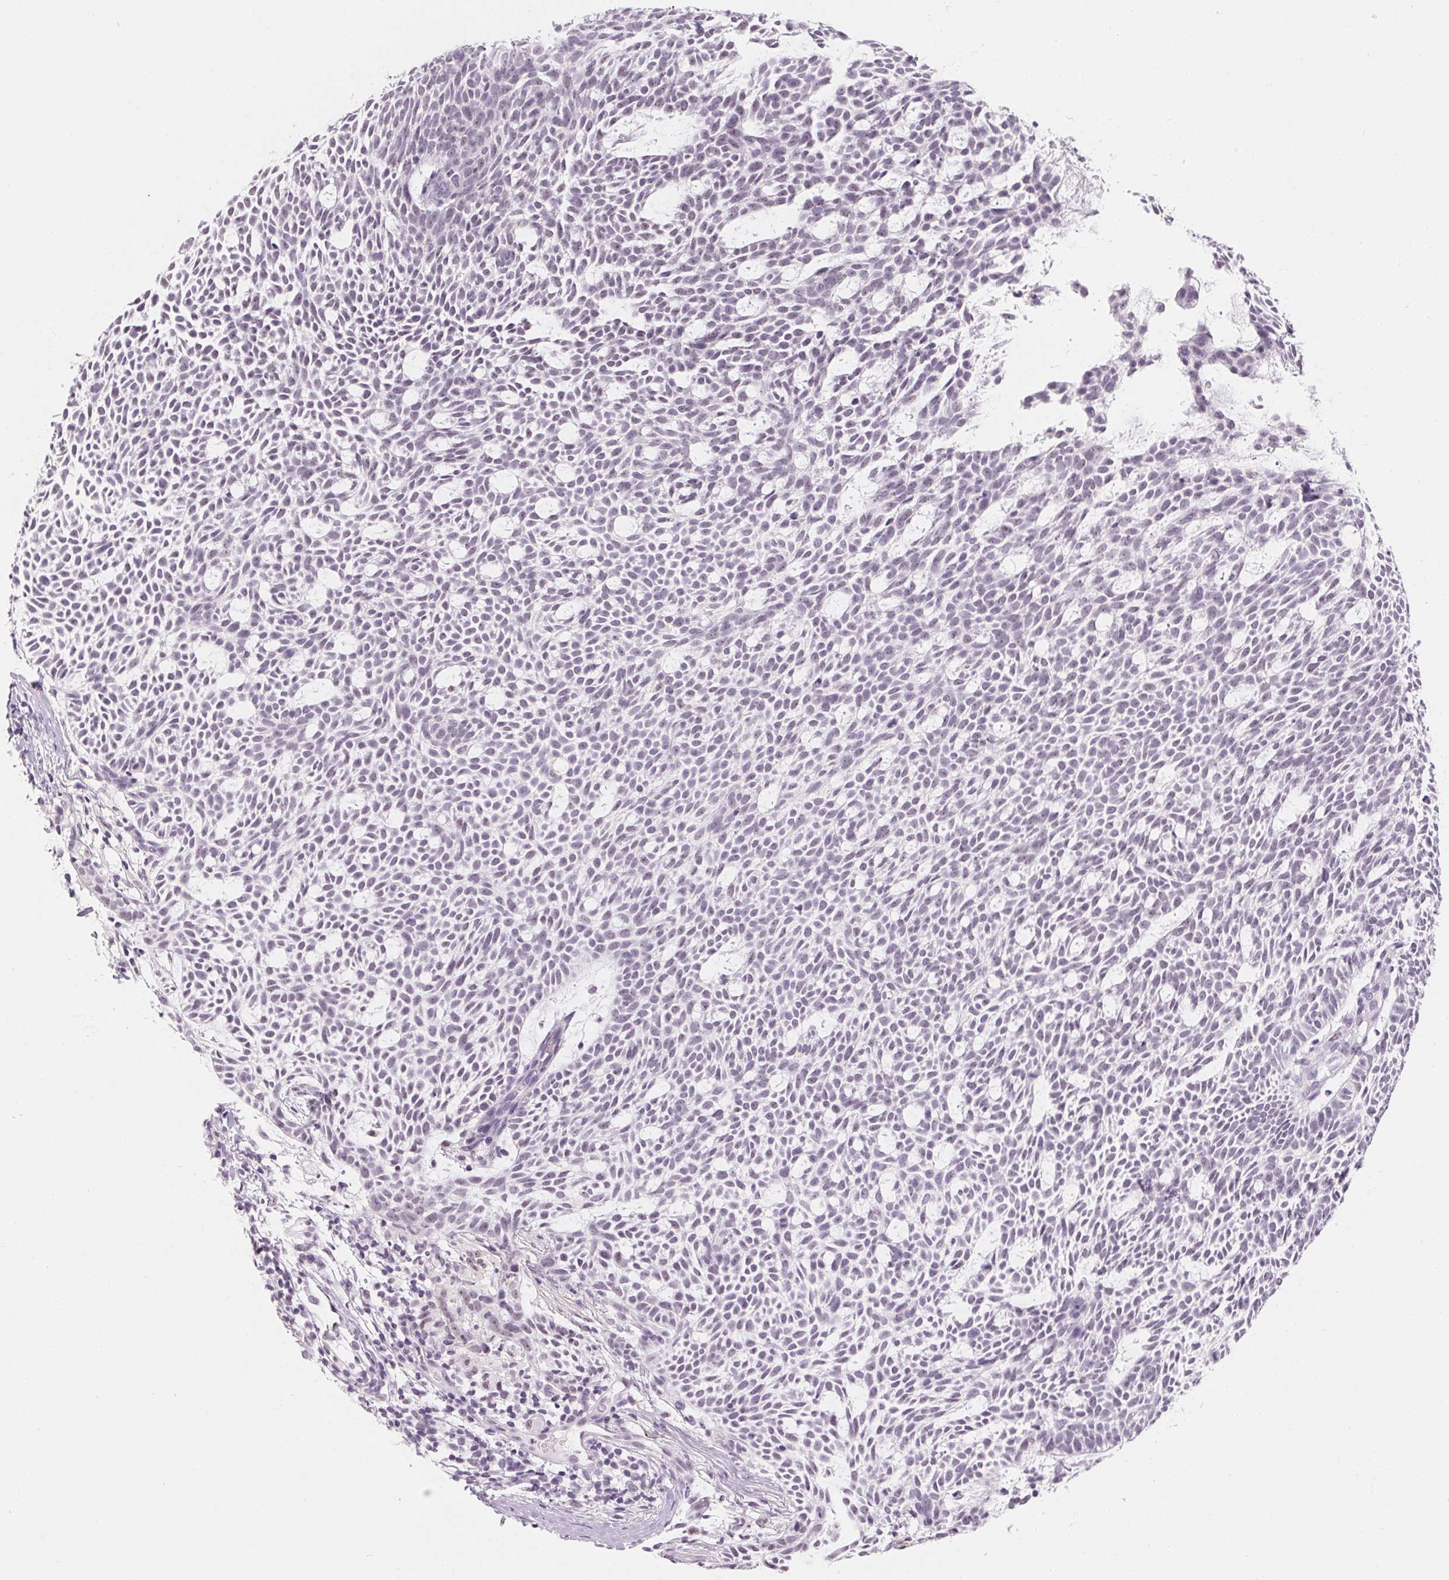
{"staining": {"intensity": "negative", "quantity": "none", "location": "none"}, "tissue": "skin cancer", "cell_type": "Tumor cells", "image_type": "cancer", "snomed": [{"axis": "morphology", "description": "Basal cell carcinoma"}, {"axis": "topography", "description": "Skin"}], "caption": "Protein analysis of skin basal cell carcinoma shows no significant staining in tumor cells.", "gene": "ZIC4", "patient": {"sex": "male", "age": 83}}